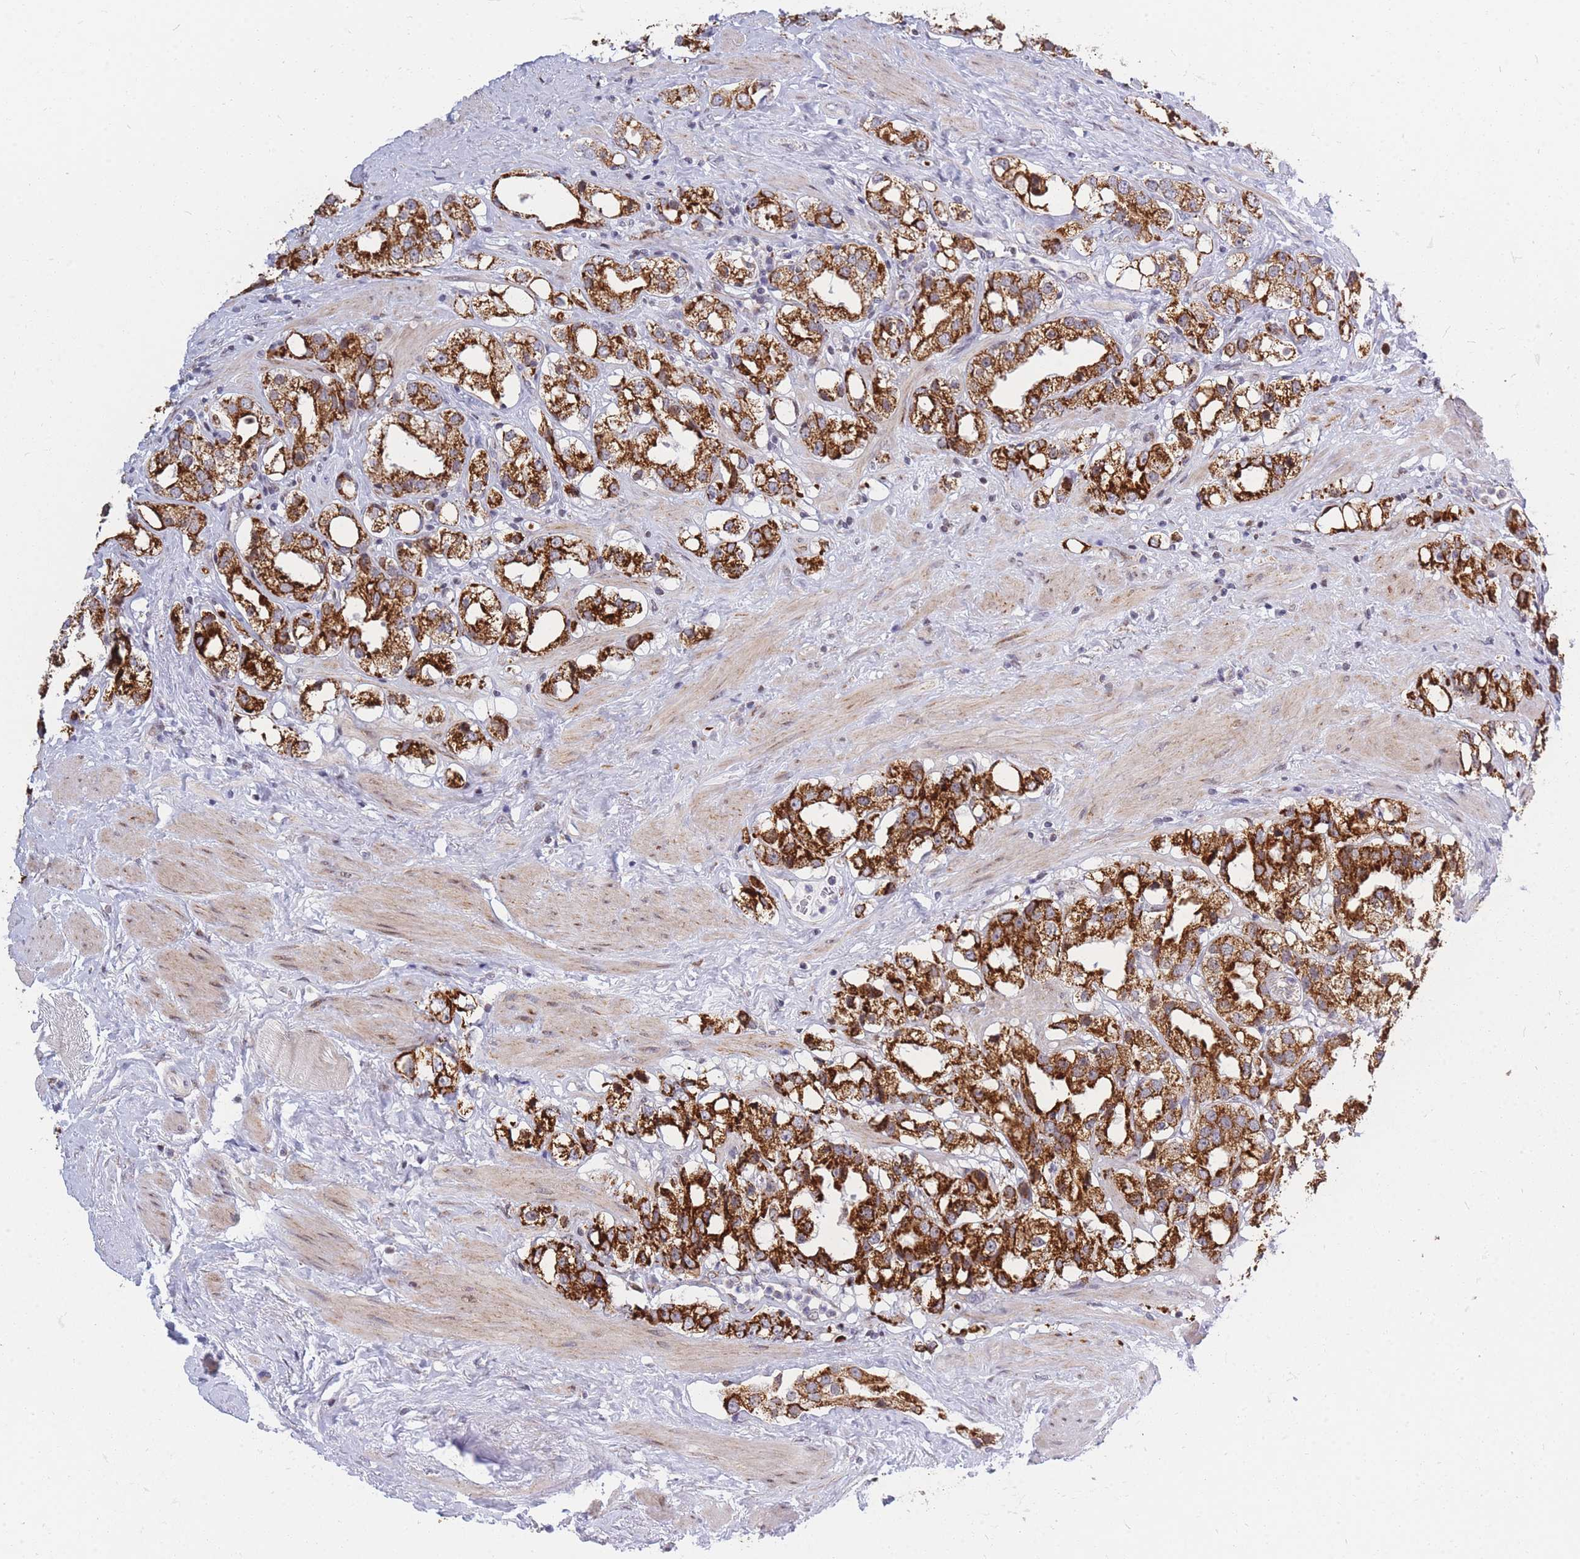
{"staining": {"intensity": "strong", "quantity": ">75%", "location": "cytoplasmic/membranous"}, "tissue": "prostate cancer", "cell_type": "Tumor cells", "image_type": "cancer", "snomed": [{"axis": "morphology", "description": "Adenocarcinoma, NOS"}, {"axis": "topography", "description": "Prostate"}], "caption": "Prostate cancer tissue displays strong cytoplasmic/membranous staining in approximately >75% of tumor cells The staining is performed using DAB (3,3'-diaminobenzidine) brown chromogen to label protein expression. The nuclei are counter-stained blue using hematoxylin.", "gene": "MOB4", "patient": {"sex": "male", "age": 79}}